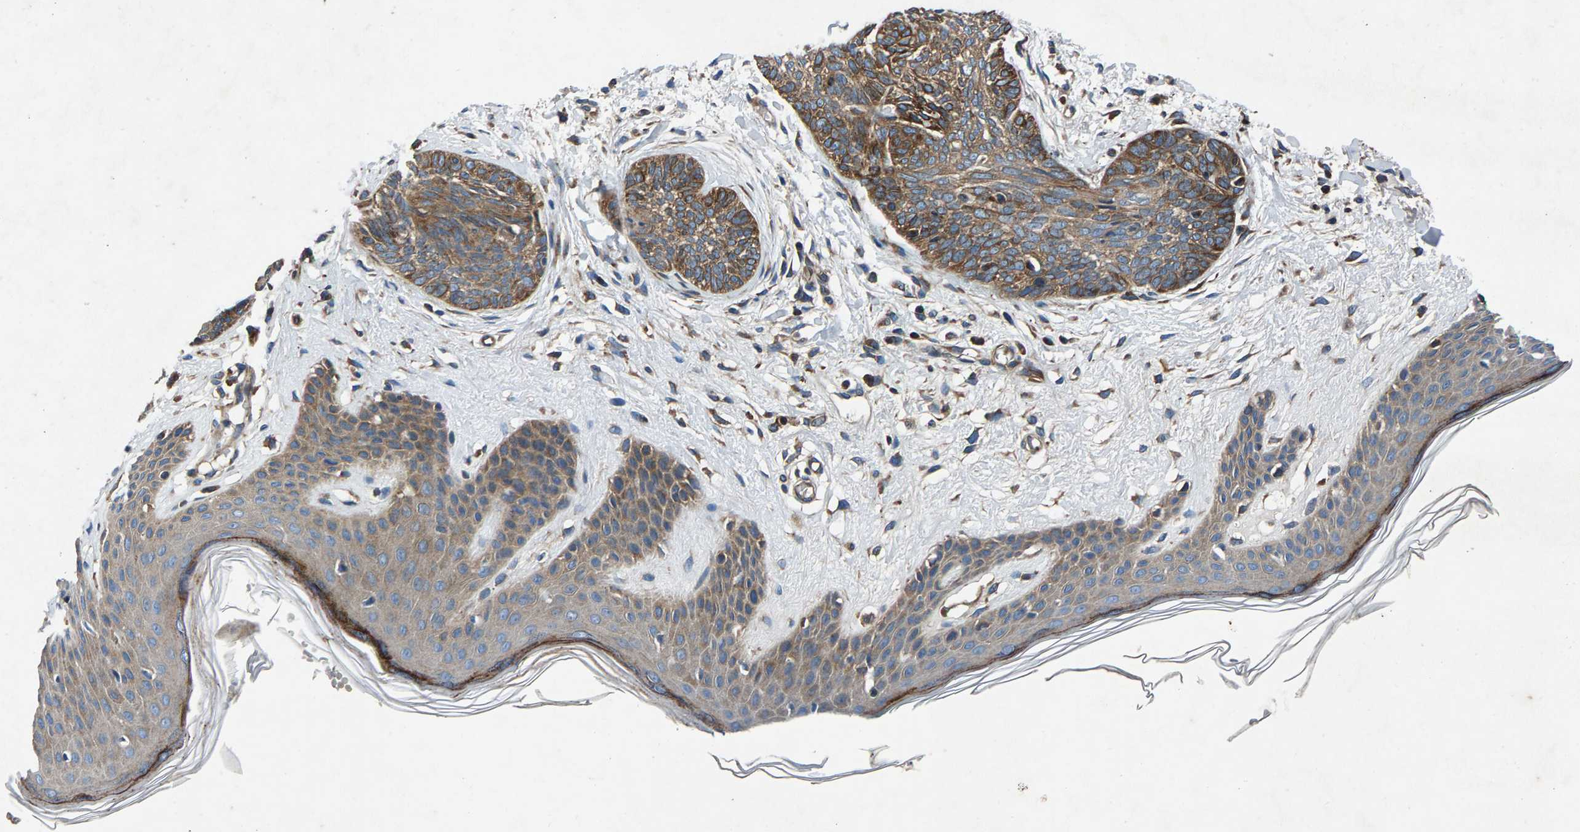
{"staining": {"intensity": "moderate", "quantity": ">75%", "location": "cytoplasmic/membranous"}, "tissue": "skin cancer", "cell_type": "Tumor cells", "image_type": "cancer", "snomed": [{"axis": "morphology", "description": "Basal cell carcinoma"}, {"axis": "topography", "description": "Skin"}], "caption": "A medium amount of moderate cytoplasmic/membranous expression is appreciated in approximately >75% of tumor cells in basal cell carcinoma (skin) tissue. The protein is shown in brown color, while the nuclei are stained blue.", "gene": "LPCAT1", "patient": {"sex": "female", "age": 59}}